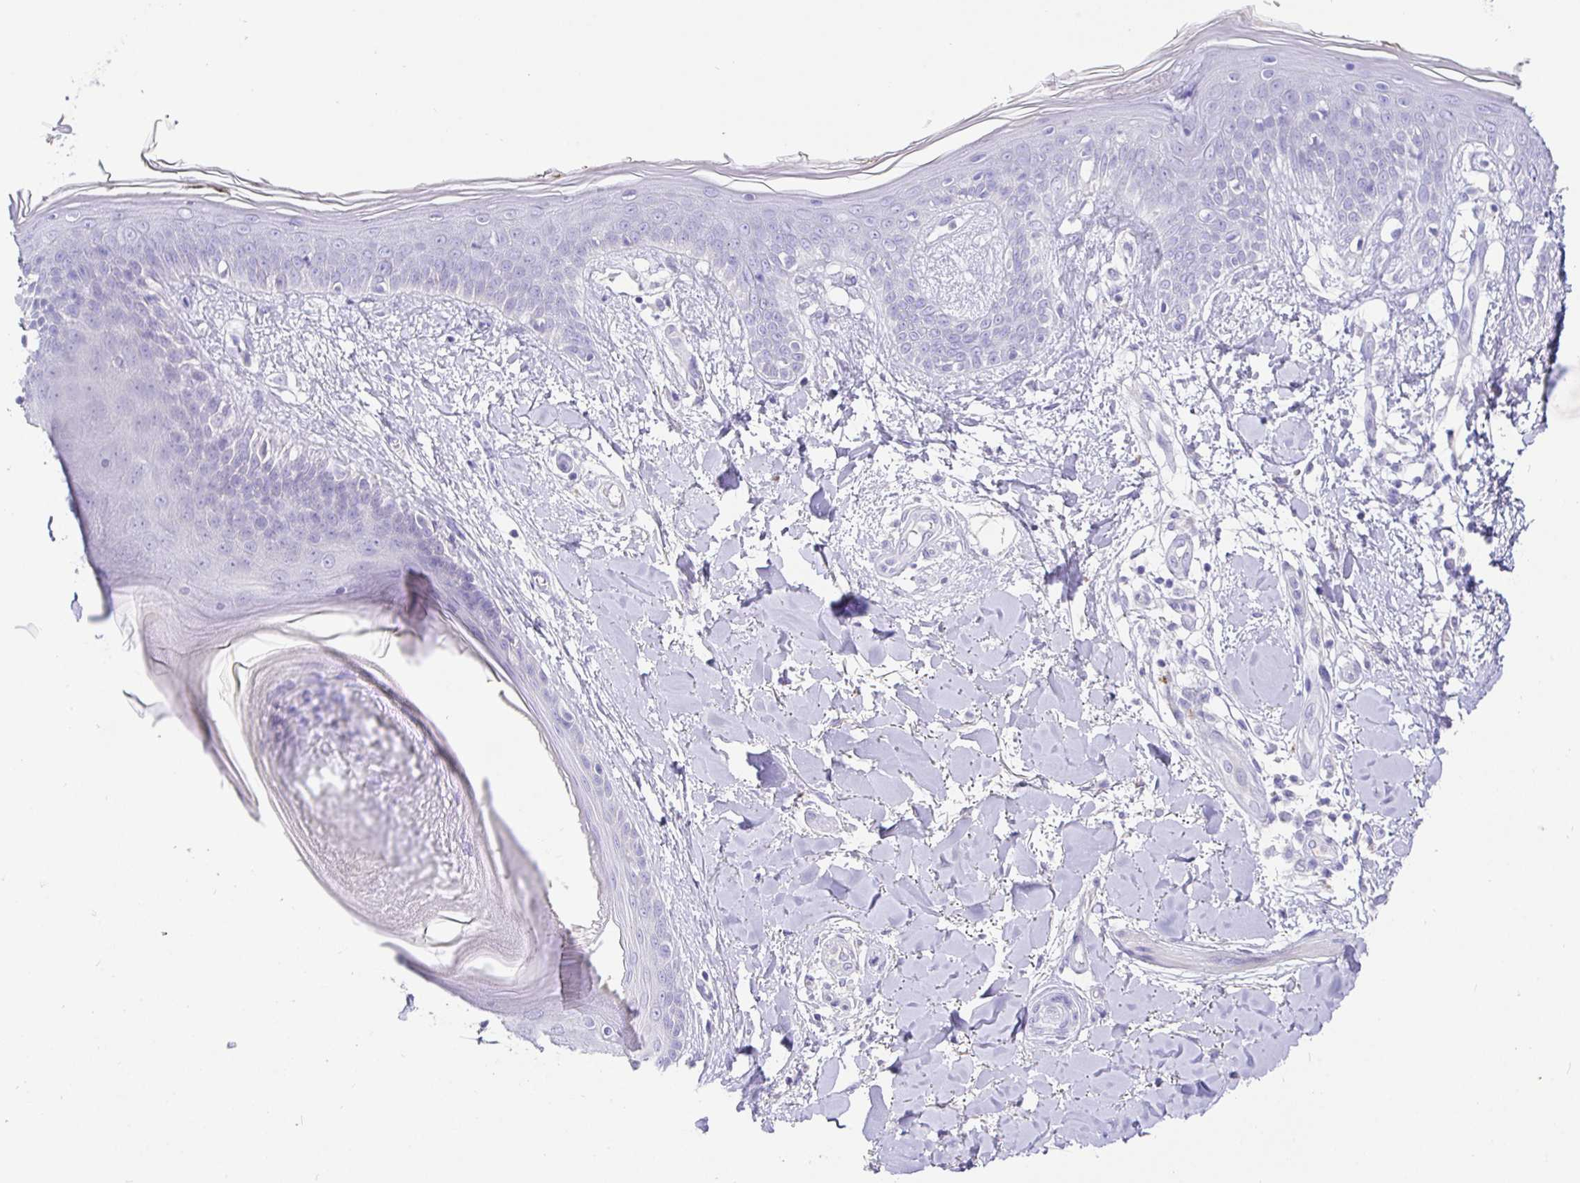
{"staining": {"intensity": "negative", "quantity": "none", "location": "none"}, "tissue": "skin", "cell_type": "Fibroblasts", "image_type": "normal", "snomed": [{"axis": "morphology", "description": "Normal tissue, NOS"}, {"axis": "topography", "description": "Skin"}], "caption": "IHC histopathology image of normal skin: skin stained with DAB (3,3'-diaminobenzidine) reveals no significant protein expression in fibroblasts. (Stains: DAB (3,3'-diaminobenzidine) immunohistochemistry (IHC) with hematoxylin counter stain, Microscopy: brightfield microscopy at high magnification).", "gene": "TPTE", "patient": {"sex": "female", "age": 34}}